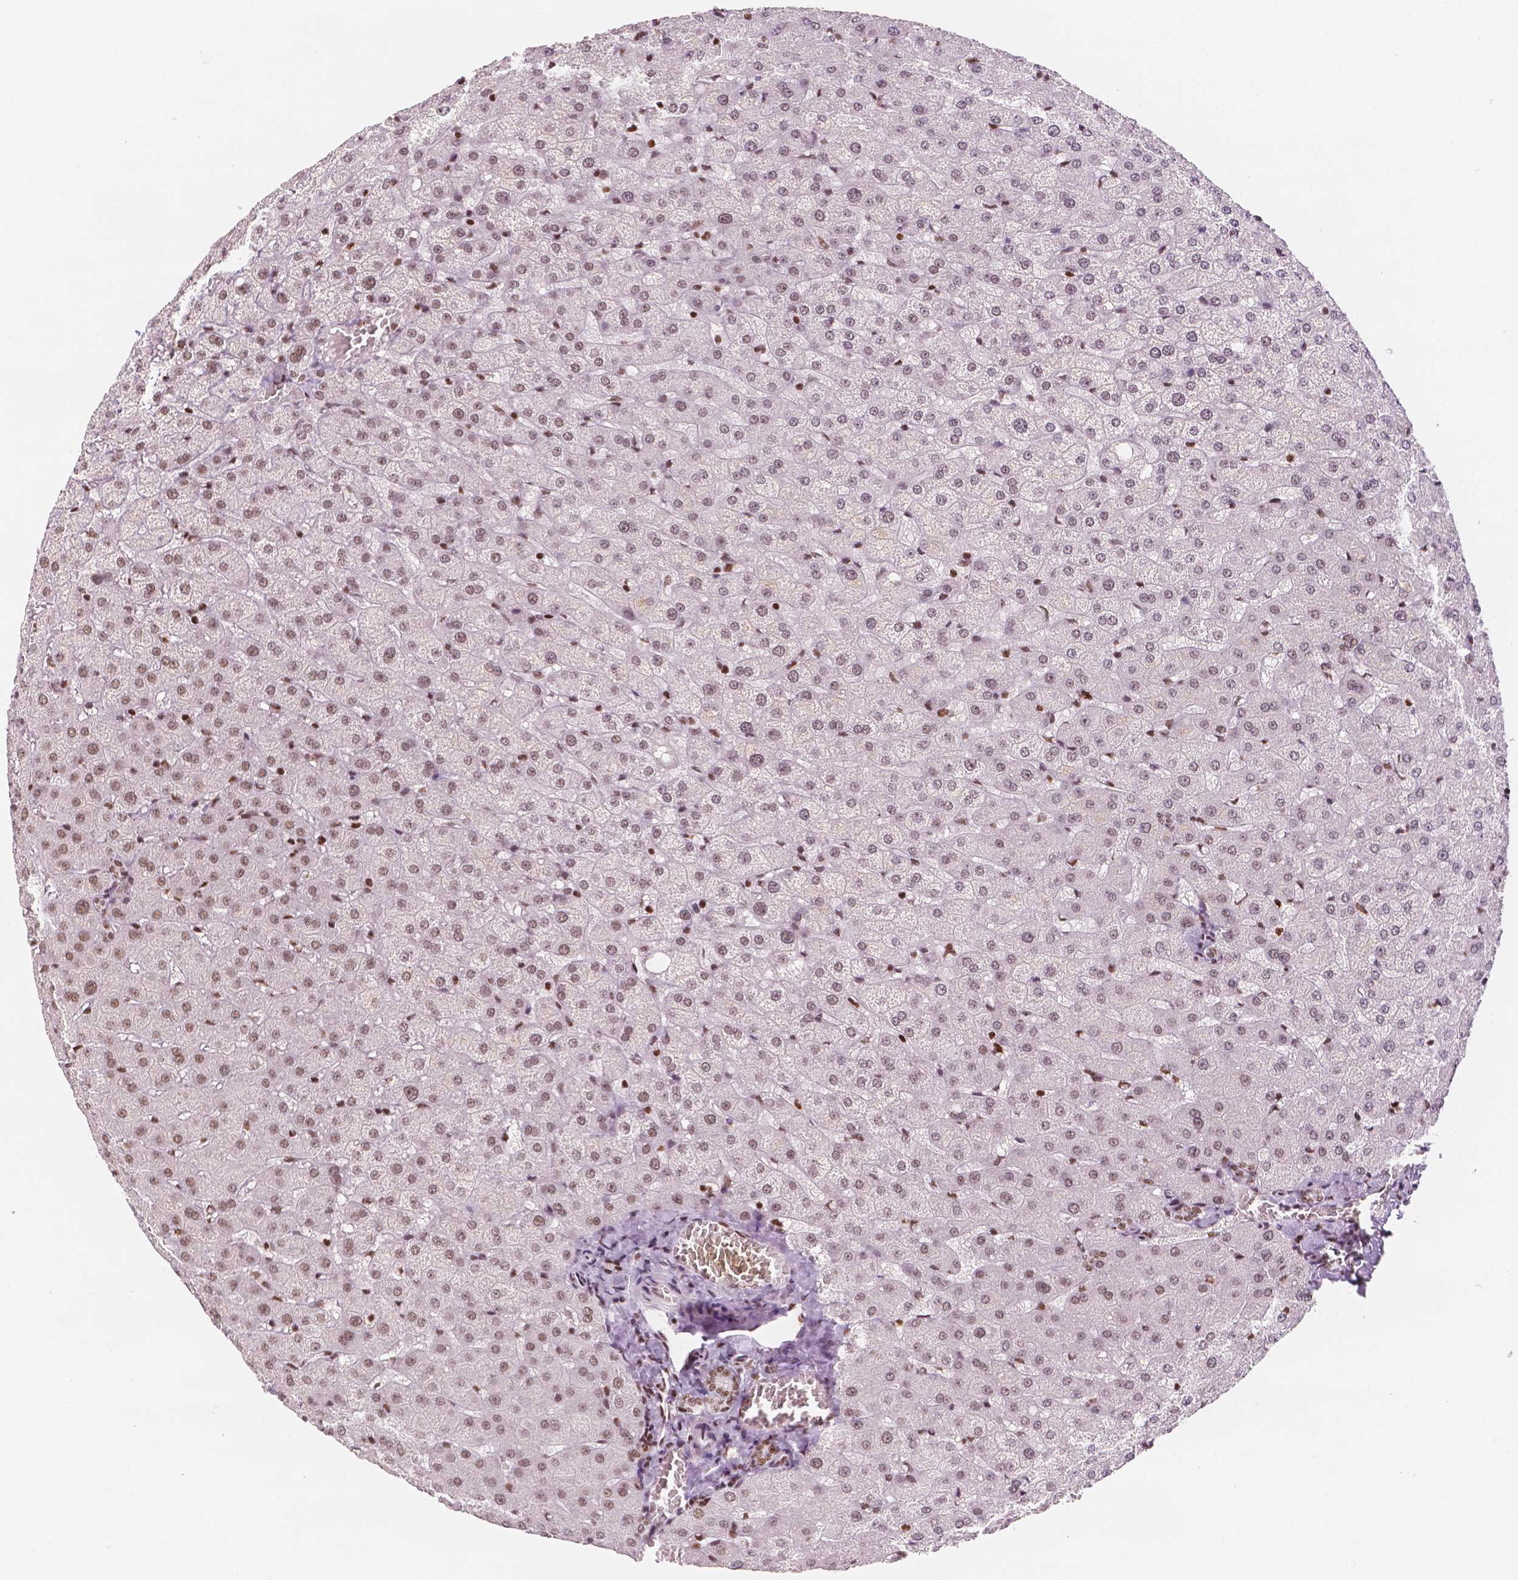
{"staining": {"intensity": "moderate", "quantity": ">75%", "location": "nuclear"}, "tissue": "liver", "cell_type": "Cholangiocytes", "image_type": "normal", "snomed": [{"axis": "morphology", "description": "Normal tissue, NOS"}, {"axis": "topography", "description": "Liver"}], "caption": "The micrograph shows staining of unremarkable liver, revealing moderate nuclear protein expression (brown color) within cholangiocytes.", "gene": "HDAC1", "patient": {"sex": "female", "age": 50}}